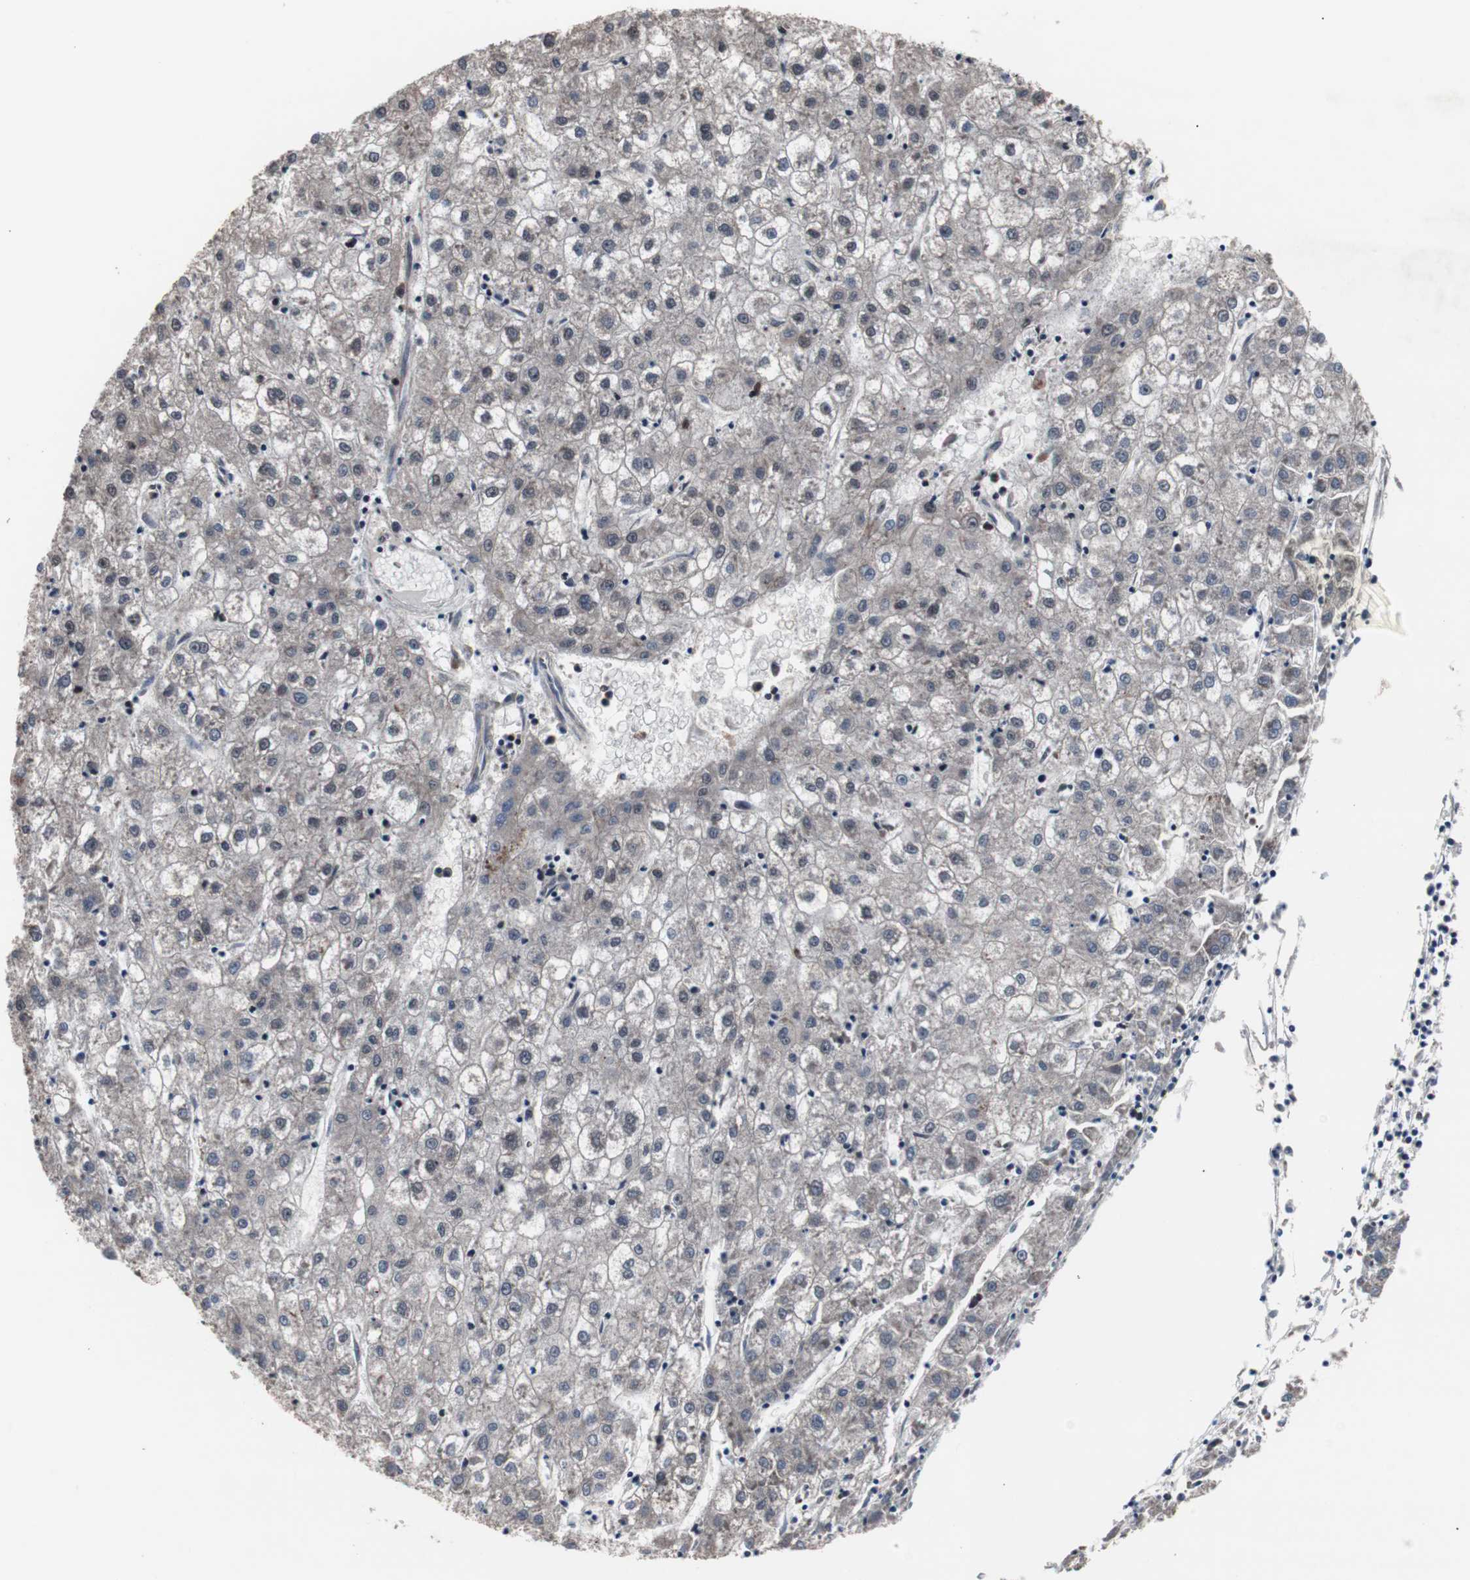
{"staining": {"intensity": "weak", "quantity": "<25%", "location": "cytoplasmic/membranous"}, "tissue": "liver cancer", "cell_type": "Tumor cells", "image_type": "cancer", "snomed": [{"axis": "morphology", "description": "Carcinoma, Hepatocellular, NOS"}, {"axis": "topography", "description": "Liver"}], "caption": "Human hepatocellular carcinoma (liver) stained for a protein using IHC shows no positivity in tumor cells.", "gene": "GTF2F2", "patient": {"sex": "male", "age": 72}}